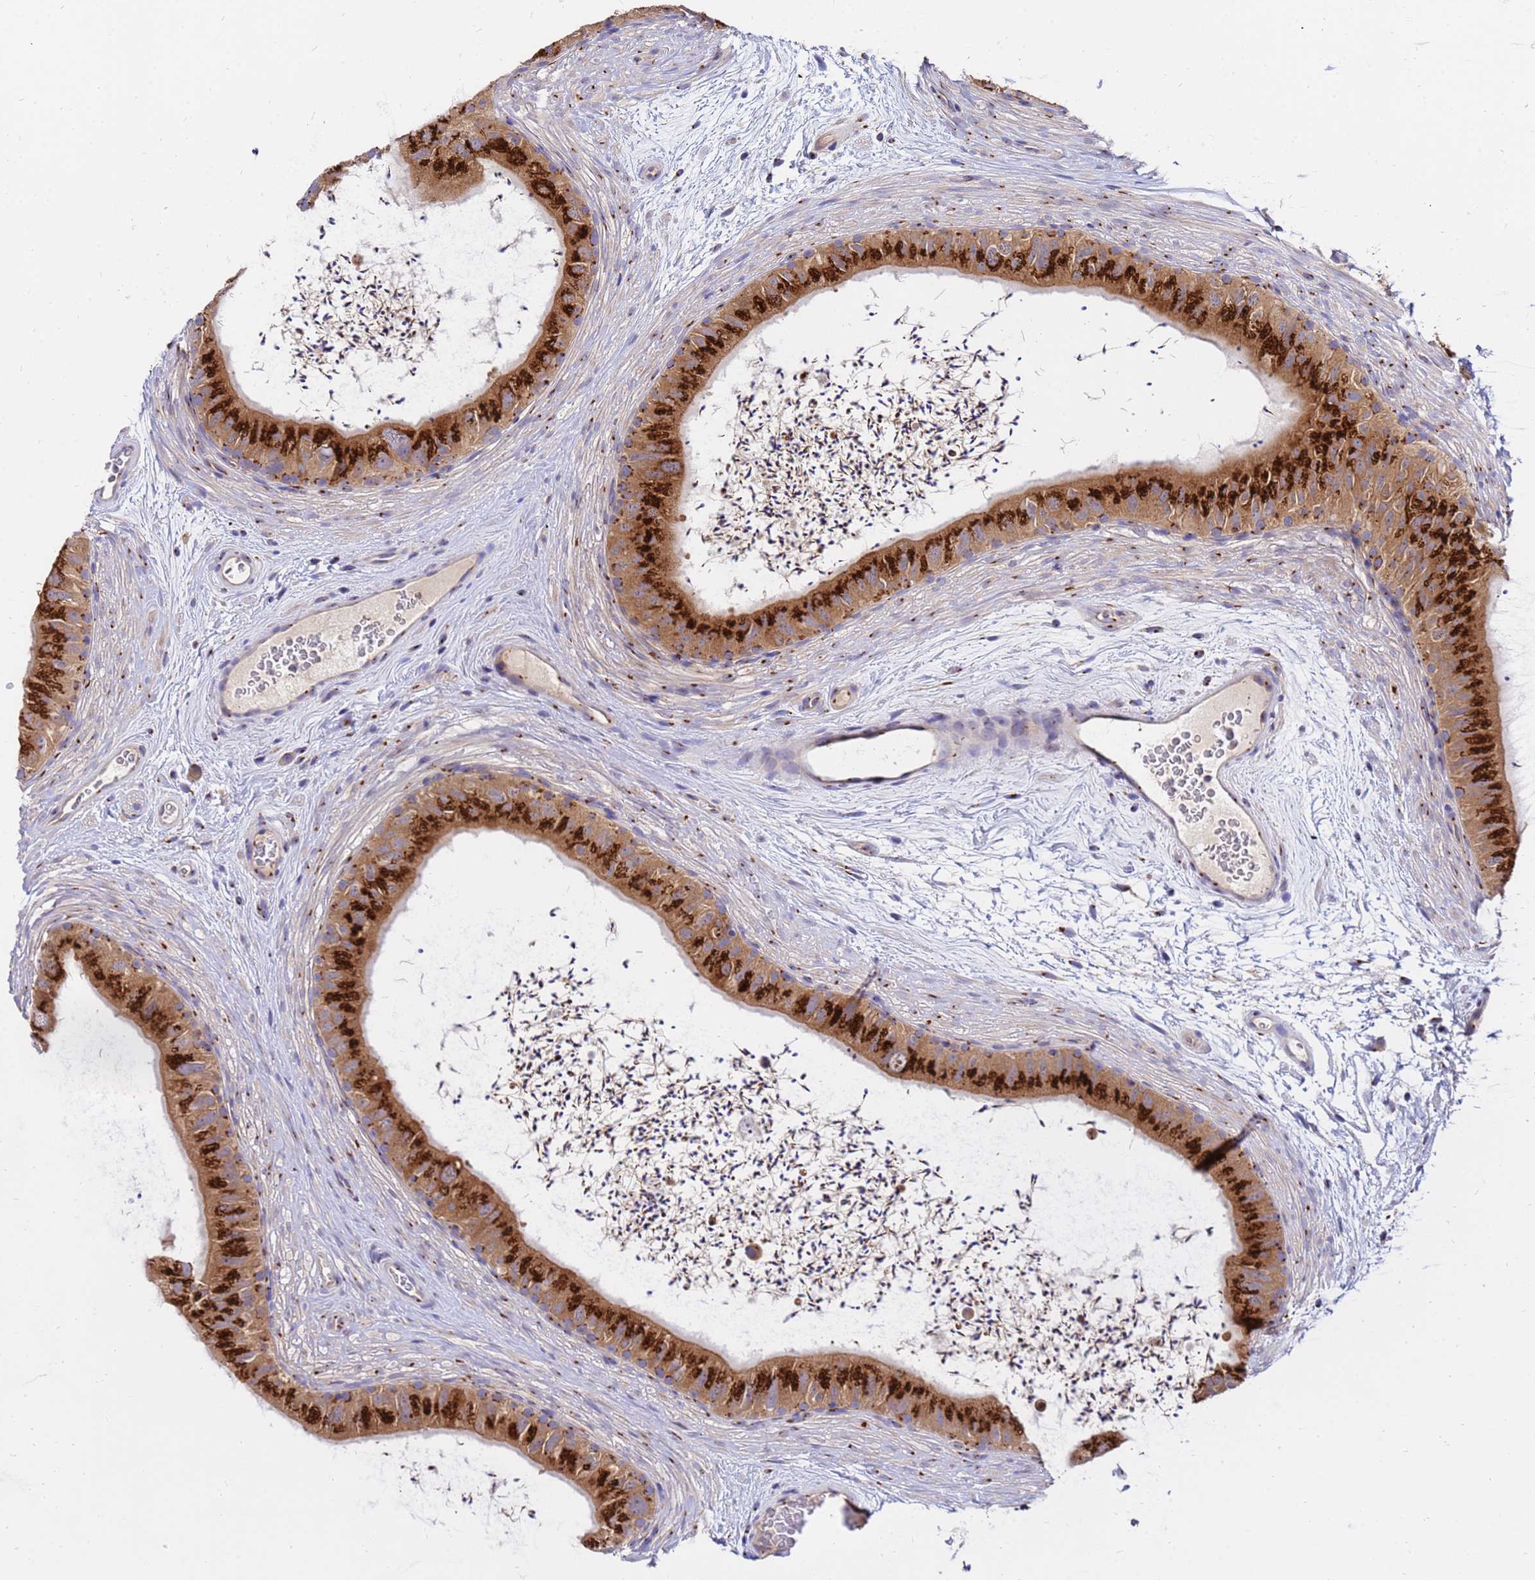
{"staining": {"intensity": "strong", "quantity": ">75%", "location": "cytoplasmic/membranous"}, "tissue": "epididymis", "cell_type": "Glandular cells", "image_type": "normal", "snomed": [{"axis": "morphology", "description": "Normal tissue, NOS"}, {"axis": "topography", "description": "Epididymis"}], "caption": "Immunohistochemical staining of benign epididymis demonstrates high levels of strong cytoplasmic/membranous expression in approximately >75% of glandular cells. (Stains: DAB in brown, nuclei in blue, Microscopy: brightfield microscopy at high magnification).", "gene": "HPS3", "patient": {"sex": "male", "age": 50}}